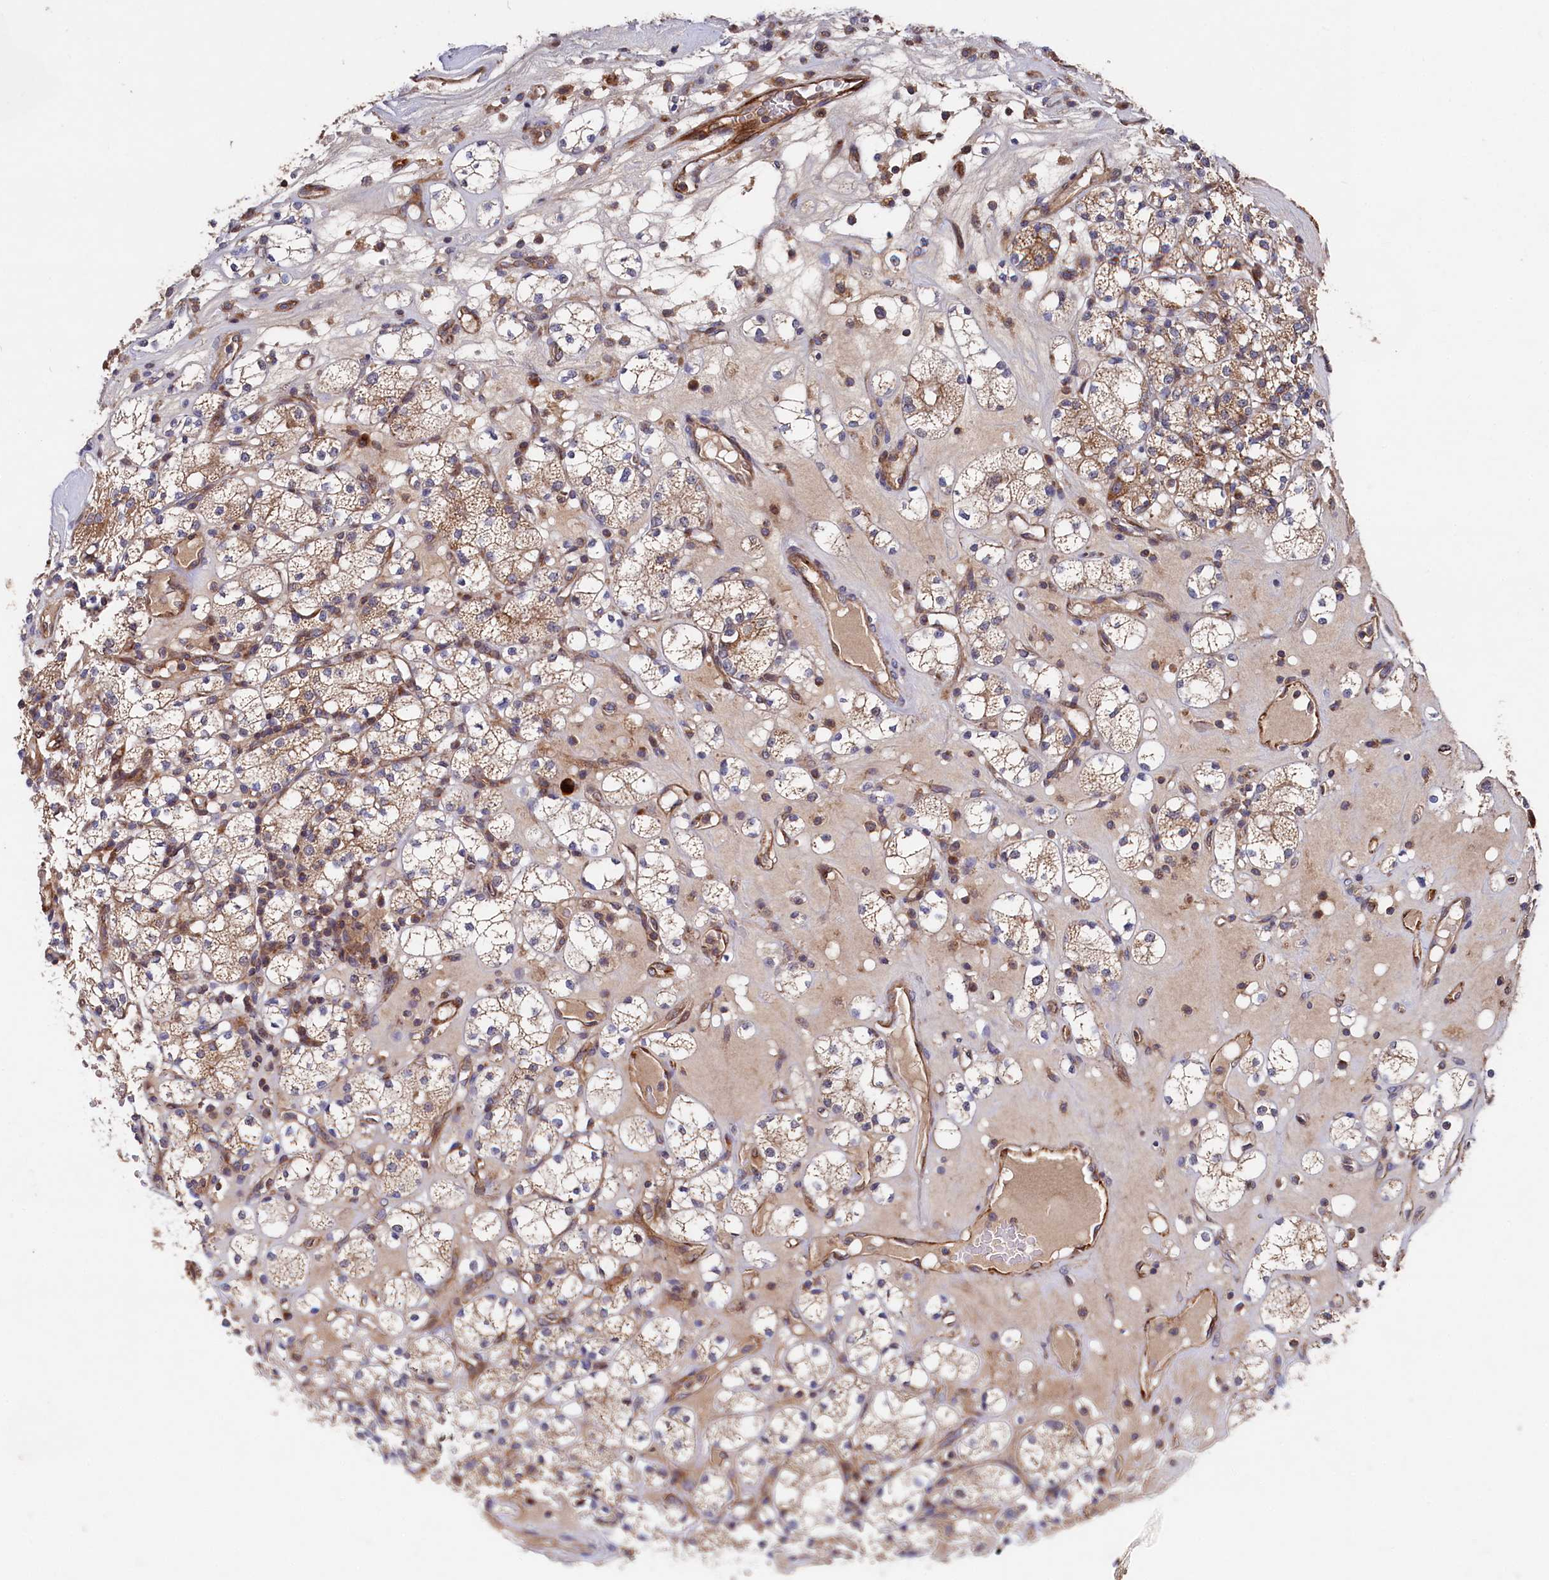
{"staining": {"intensity": "moderate", "quantity": "25%-75%", "location": "cytoplasmic/membranous"}, "tissue": "renal cancer", "cell_type": "Tumor cells", "image_type": "cancer", "snomed": [{"axis": "morphology", "description": "Adenocarcinoma, NOS"}, {"axis": "topography", "description": "Kidney"}], "caption": "Moderate cytoplasmic/membranous staining for a protein is seen in approximately 25%-75% of tumor cells of renal cancer using immunohistochemistry (IHC).", "gene": "SUPV3L1", "patient": {"sex": "male", "age": 77}}